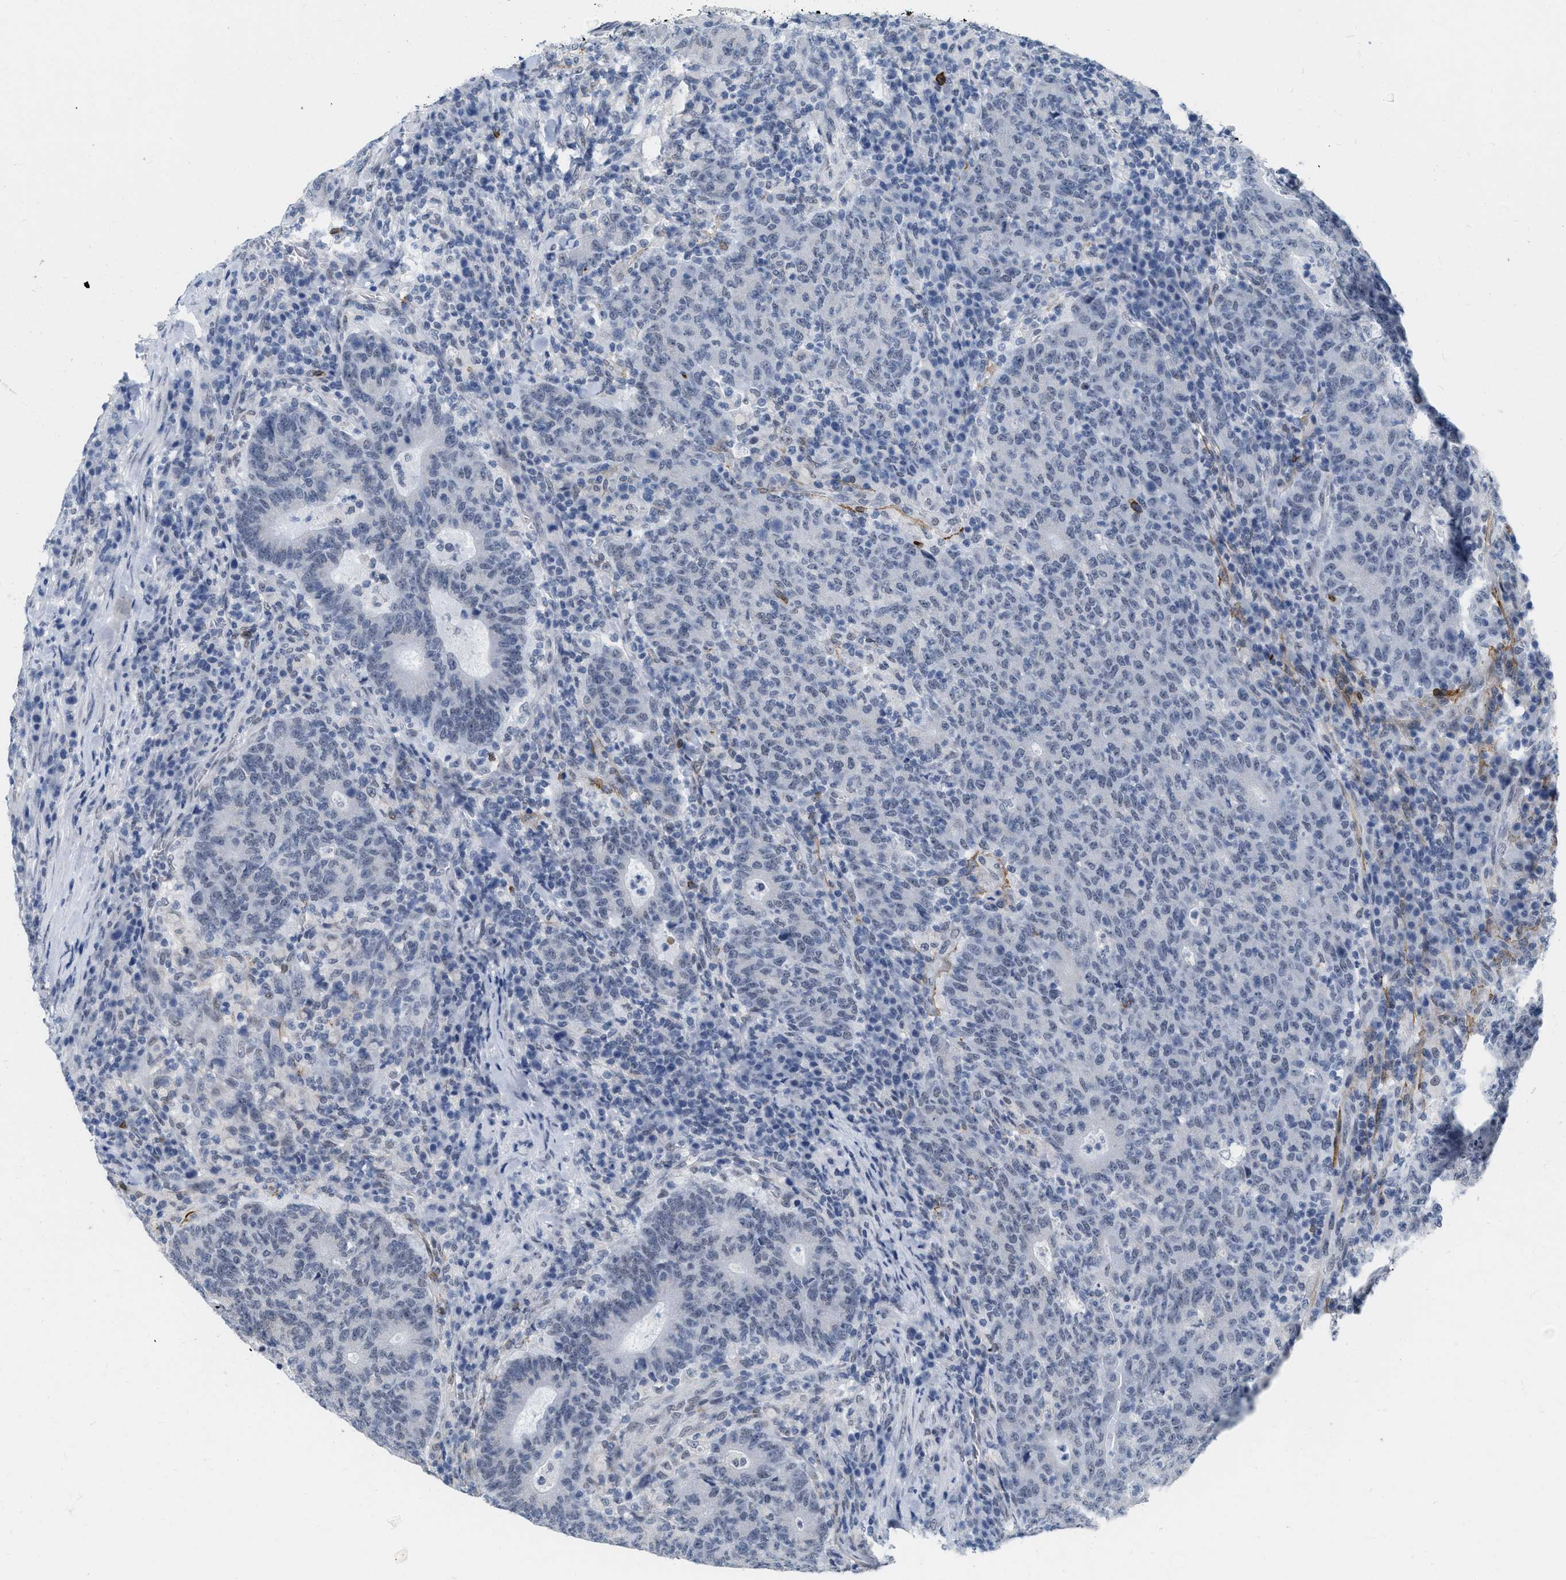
{"staining": {"intensity": "negative", "quantity": "none", "location": "none"}, "tissue": "colorectal cancer", "cell_type": "Tumor cells", "image_type": "cancer", "snomed": [{"axis": "morphology", "description": "Adenocarcinoma, NOS"}, {"axis": "topography", "description": "Colon"}], "caption": "Immunohistochemical staining of human colorectal adenocarcinoma reveals no significant positivity in tumor cells.", "gene": "XIRP1", "patient": {"sex": "female", "age": 75}}